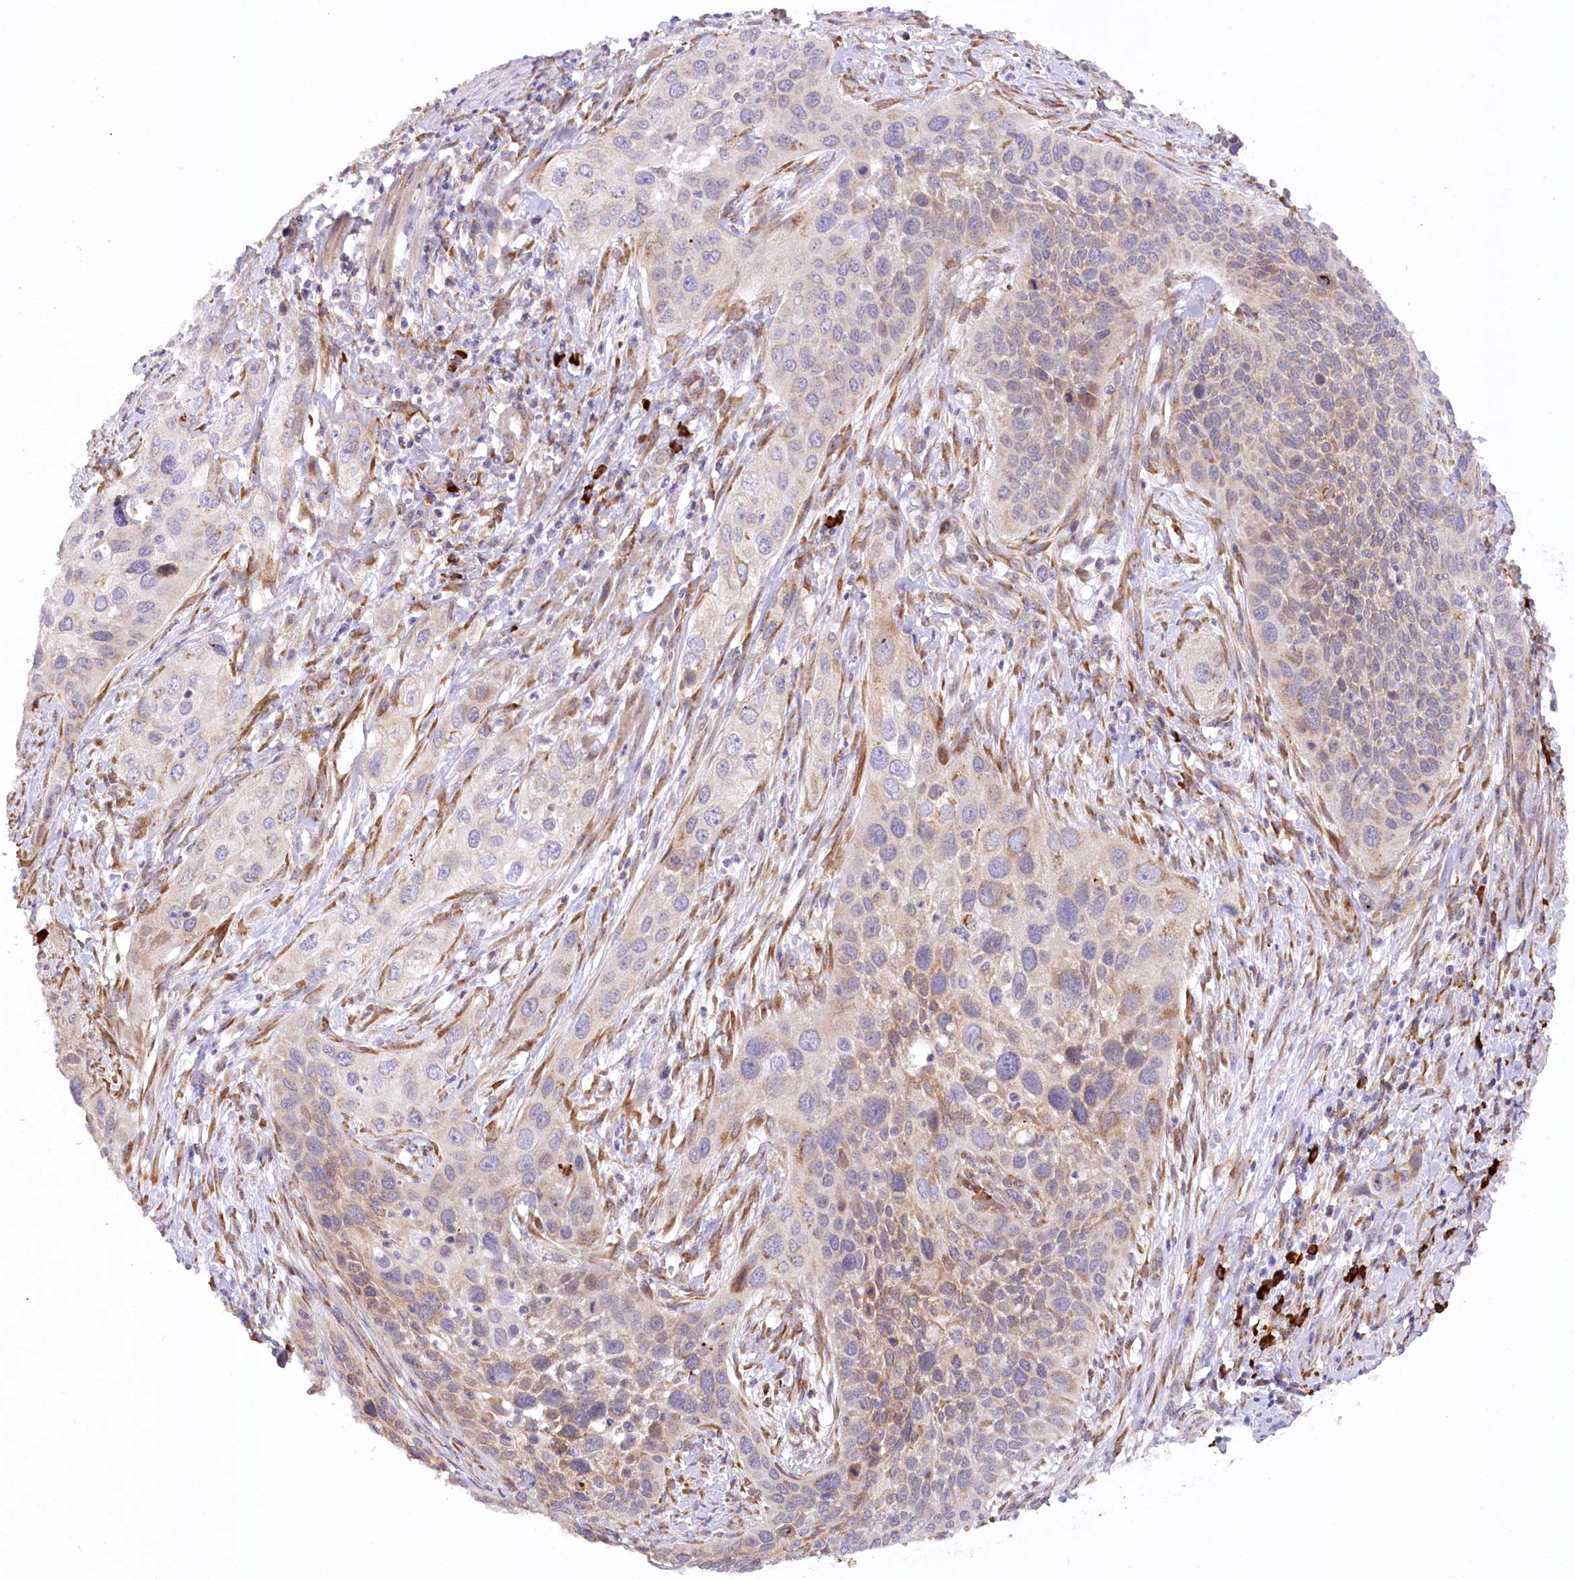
{"staining": {"intensity": "weak", "quantity": "<25%", "location": "cytoplasmic/membranous"}, "tissue": "cervical cancer", "cell_type": "Tumor cells", "image_type": "cancer", "snomed": [{"axis": "morphology", "description": "Squamous cell carcinoma, NOS"}, {"axis": "topography", "description": "Cervix"}], "caption": "This is an immunohistochemistry (IHC) micrograph of human cervical cancer. There is no staining in tumor cells.", "gene": "NCKAP5", "patient": {"sex": "female", "age": 34}}